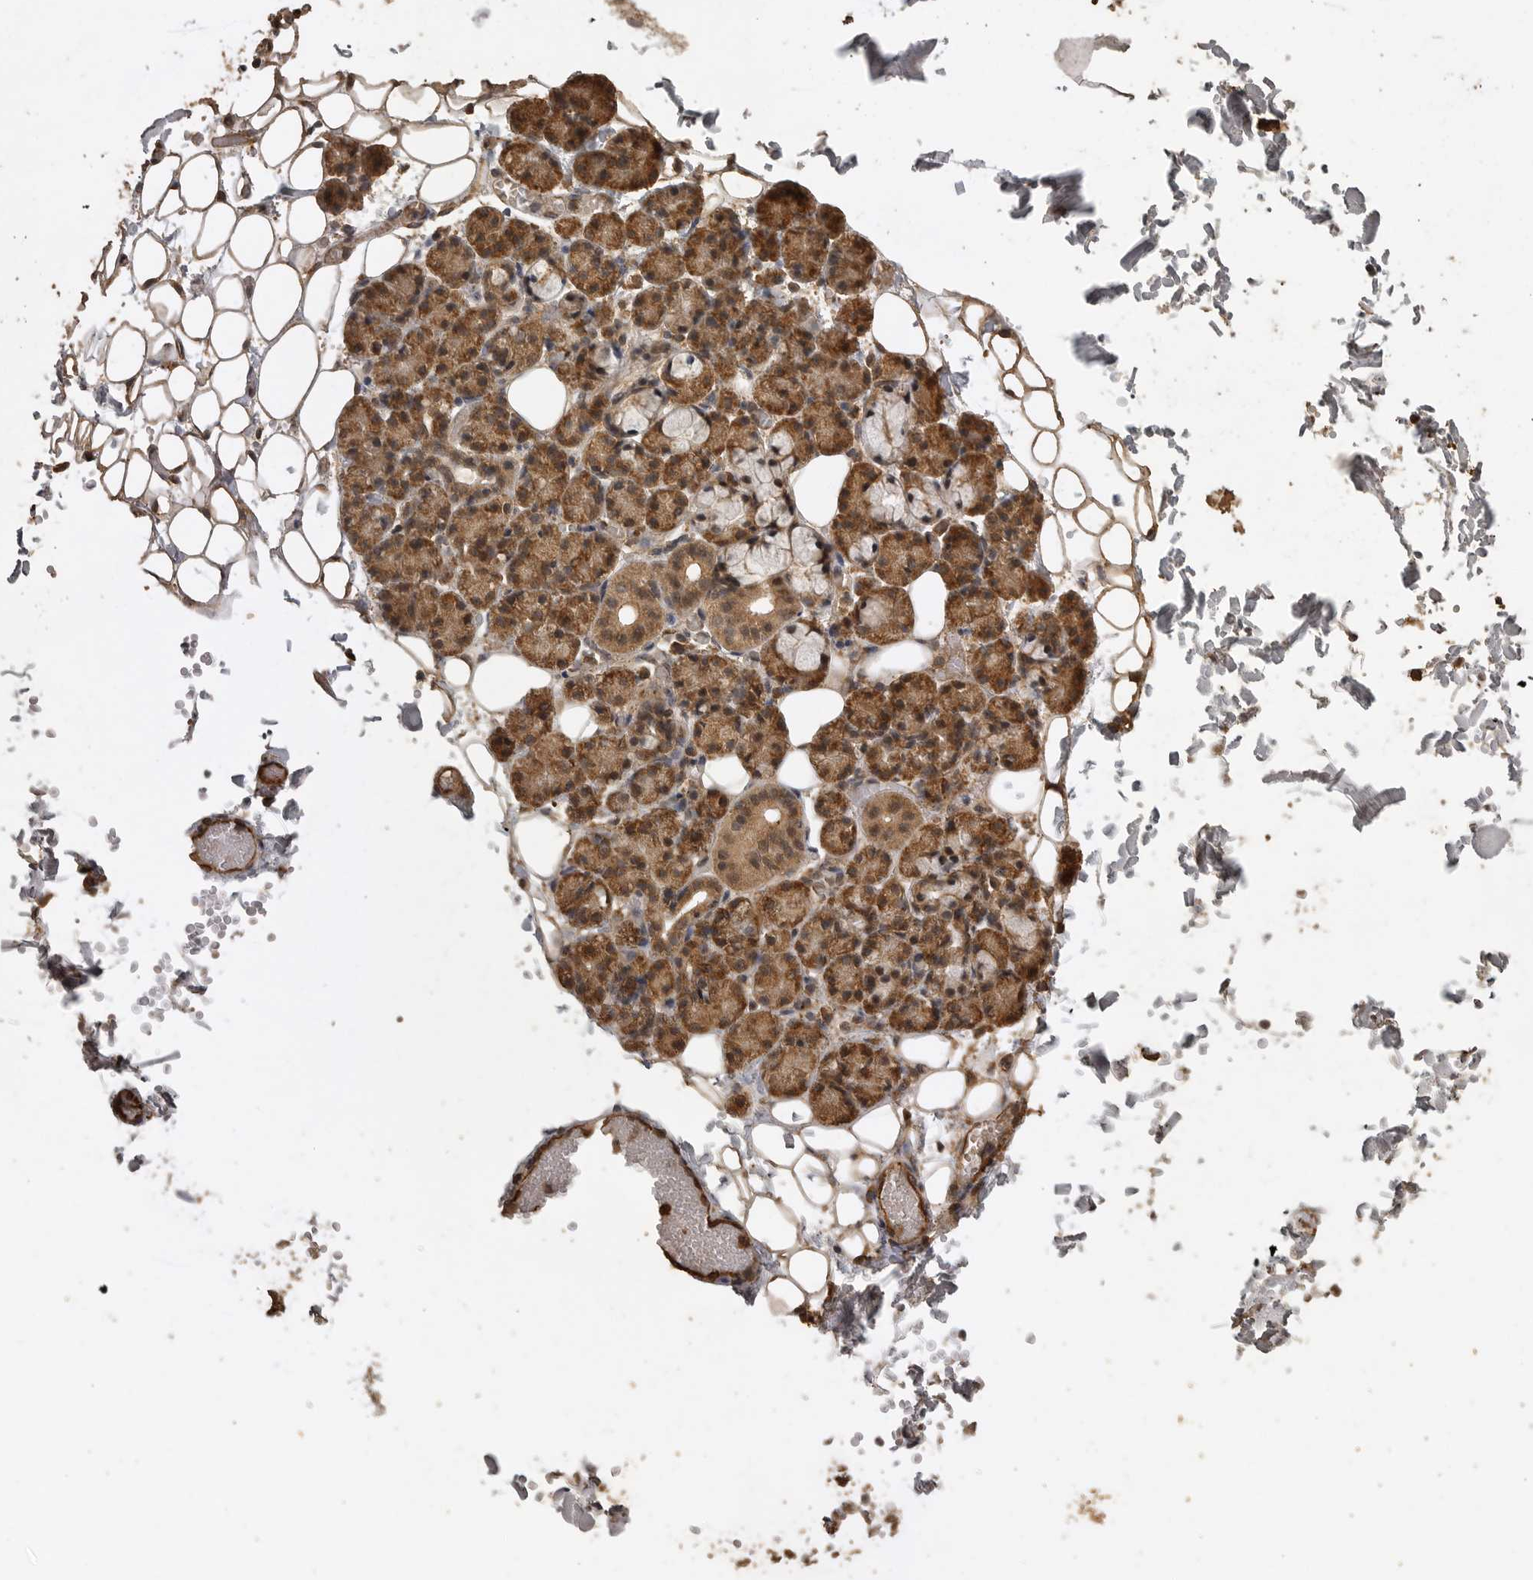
{"staining": {"intensity": "moderate", "quantity": ">75%", "location": "cytoplasmic/membranous"}, "tissue": "salivary gland", "cell_type": "Glandular cells", "image_type": "normal", "snomed": [{"axis": "morphology", "description": "Normal tissue, NOS"}, {"axis": "topography", "description": "Salivary gland"}], "caption": "Protein staining of normal salivary gland exhibits moderate cytoplasmic/membranous expression in about >75% of glandular cells. Using DAB (brown) and hematoxylin (blue) stains, captured at high magnification using brightfield microscopy.", "gene": "PINK1", "patient": {"sex": "male", "age": 63}}